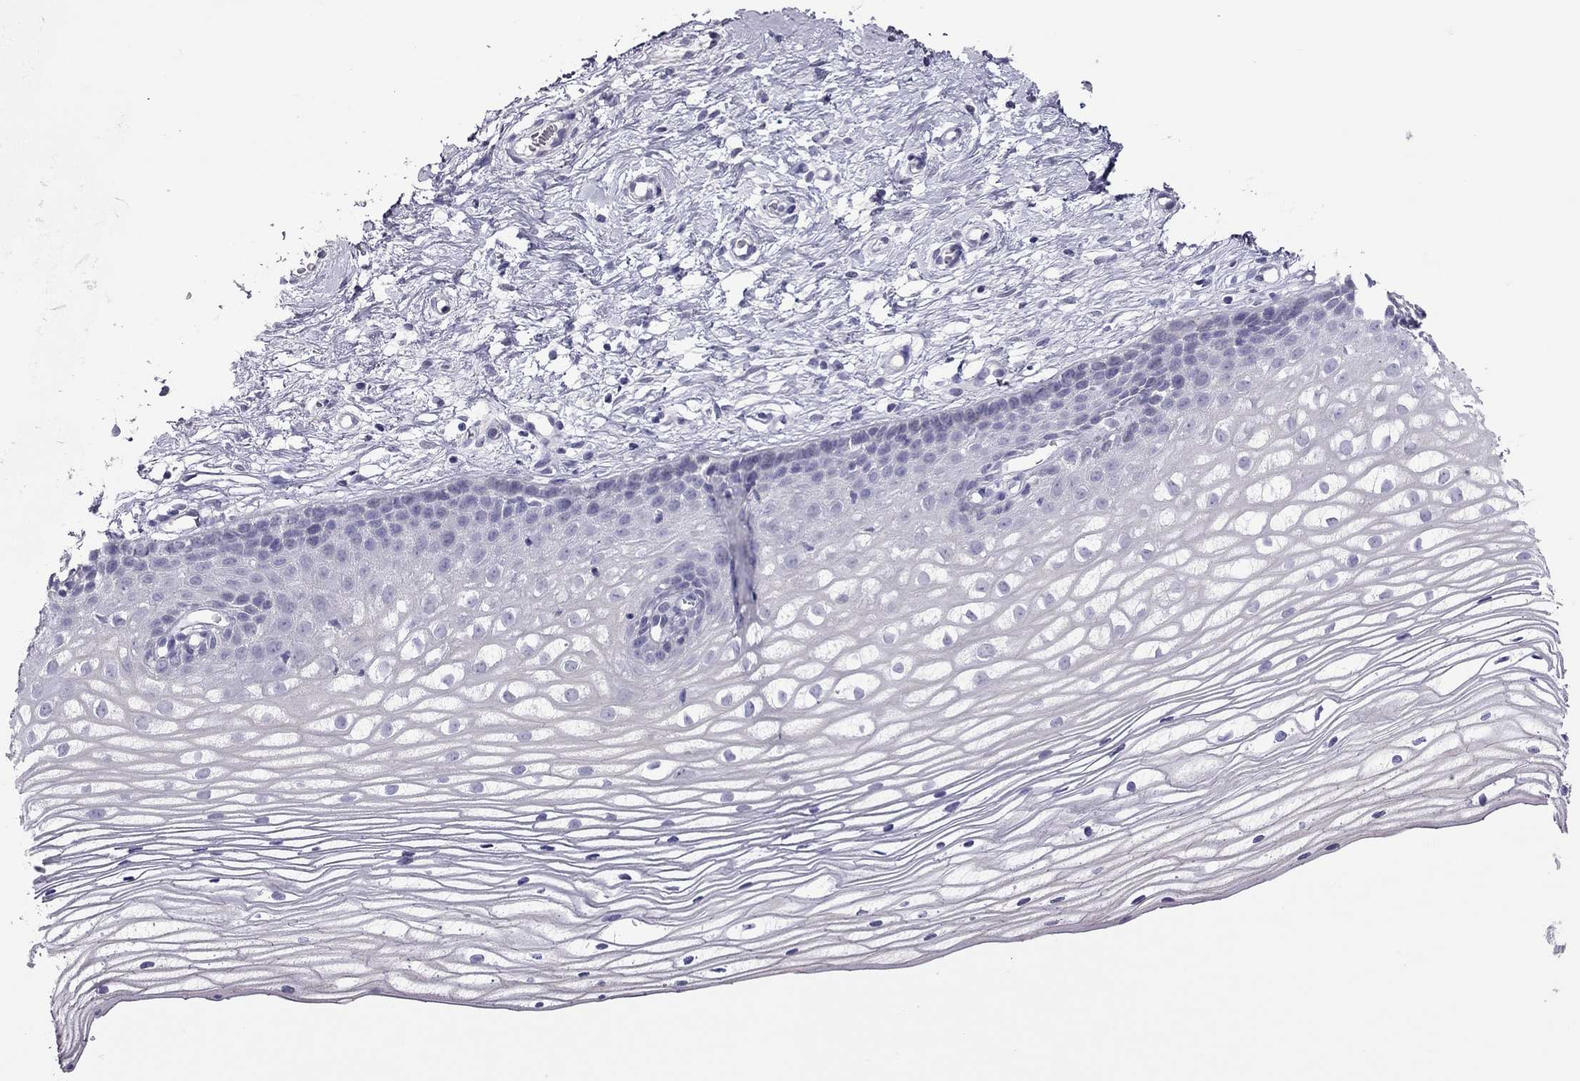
{"staining": {"intensity": "negative", "quantity": "none", "location": "none"}, "tissue": "cervix", "cell_type": "Glandular cells", "image_type": "normal", "snomed": [{"axis": "morphology", "description": "Normal tissue, NOS"}, {"axis": "topography", "description": "Cervix"}], "caption": "IHC photomicrograph of normal cervix stained for a protein (brown), which displays no staining in glandular cells.", "gene": "TEX14", "patient": {"sex": "female", "age": 40}}